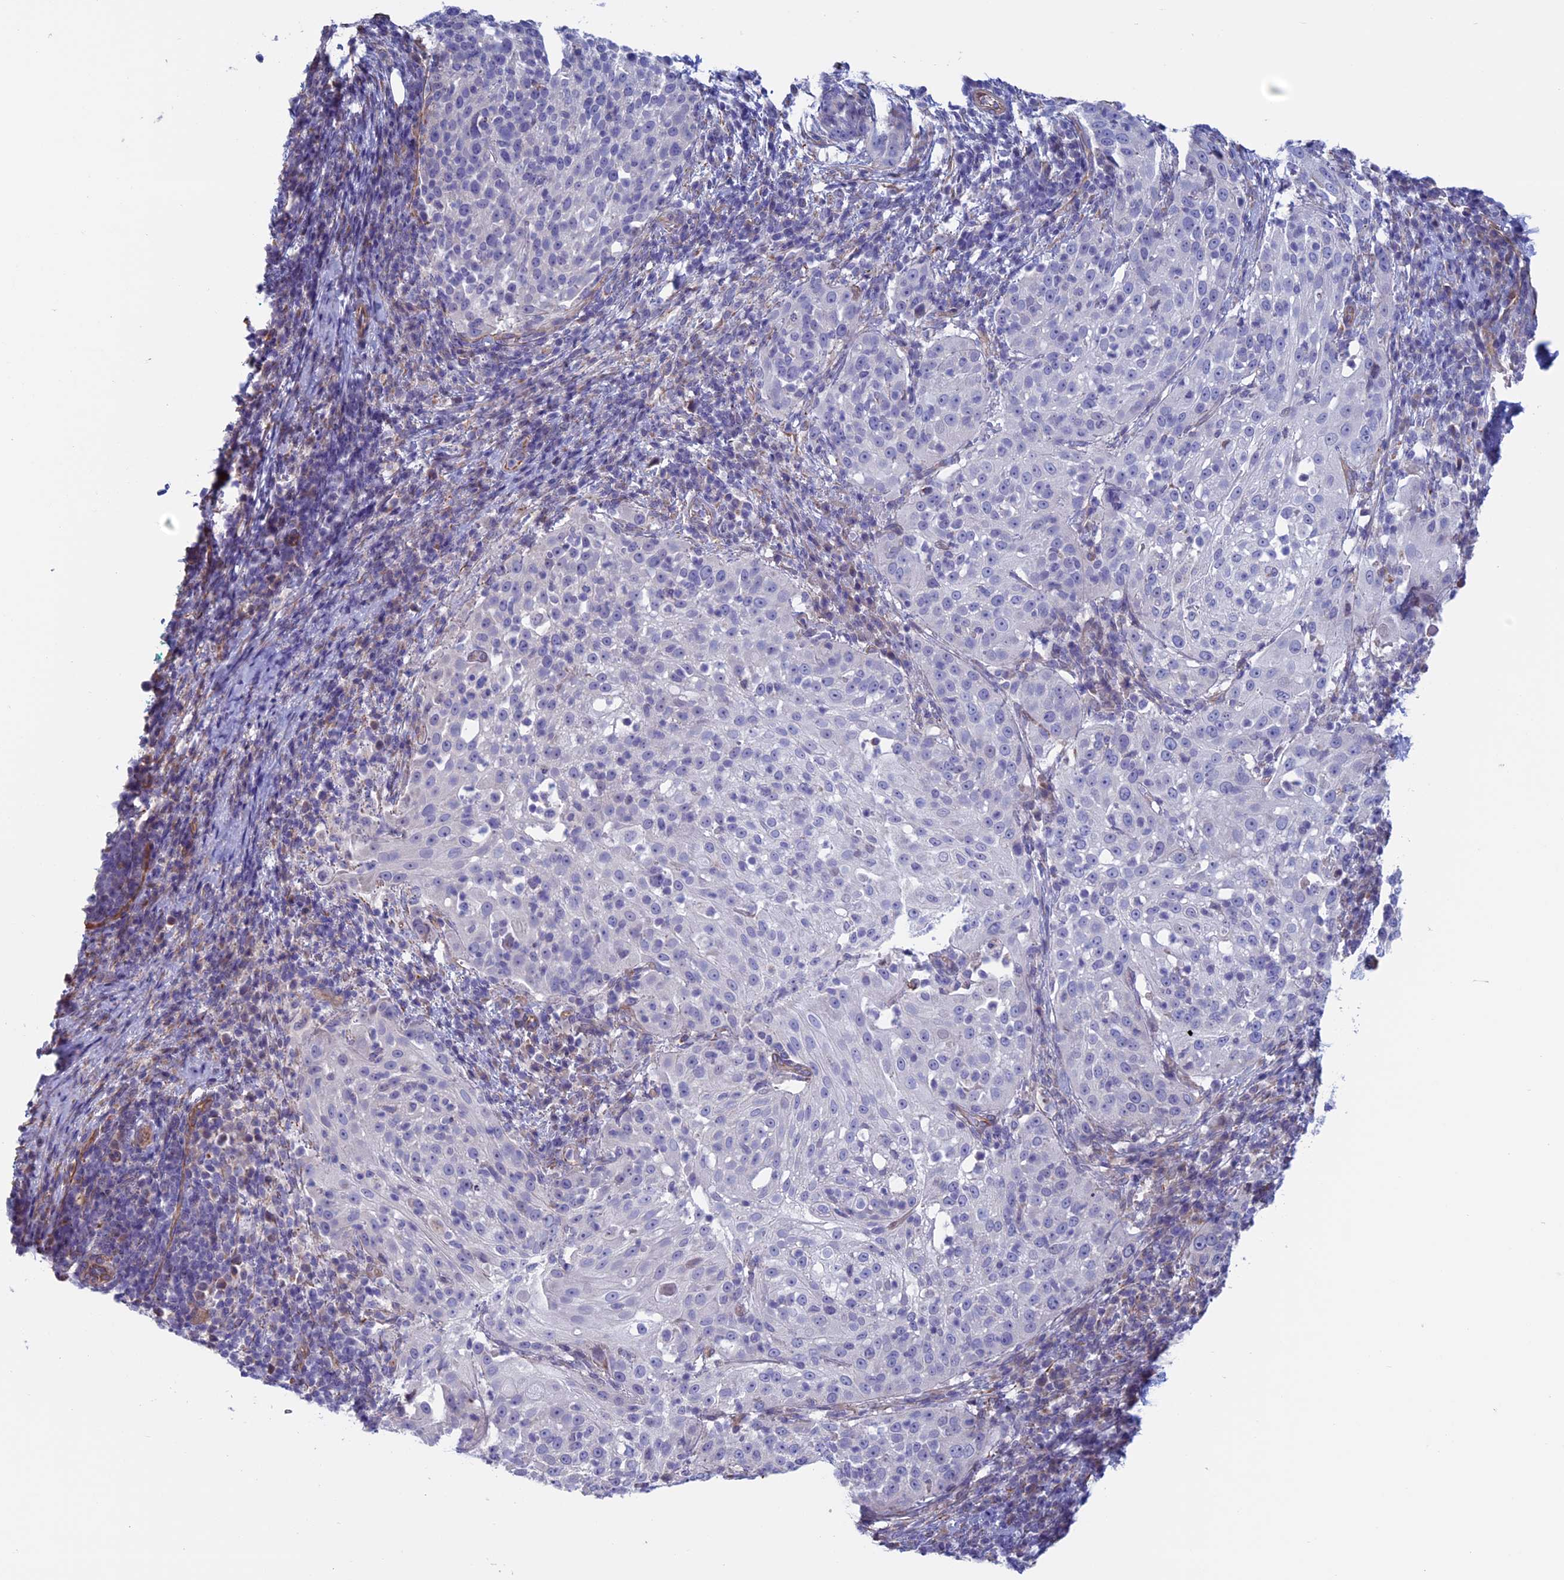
{"staining": {"intensity": "negative", "quantity": "none", "location": "none"}, "tissue": "cervical cancer", "cell_type": "Tumor cells", "image_type": "cancer", "snomed": [{"axis": "morphology", "description": "Squamous cell carcinoma, NOS"}, {"axis": "topography", "description": "Cervix"}], "caption": "Immunohistochemical staining of squamous cell carcinoma (cervical) demonstrates no significant expression in tumor cells.", "gene": "BCL2L10", "patient": {"sex": "female", "age": 57}}